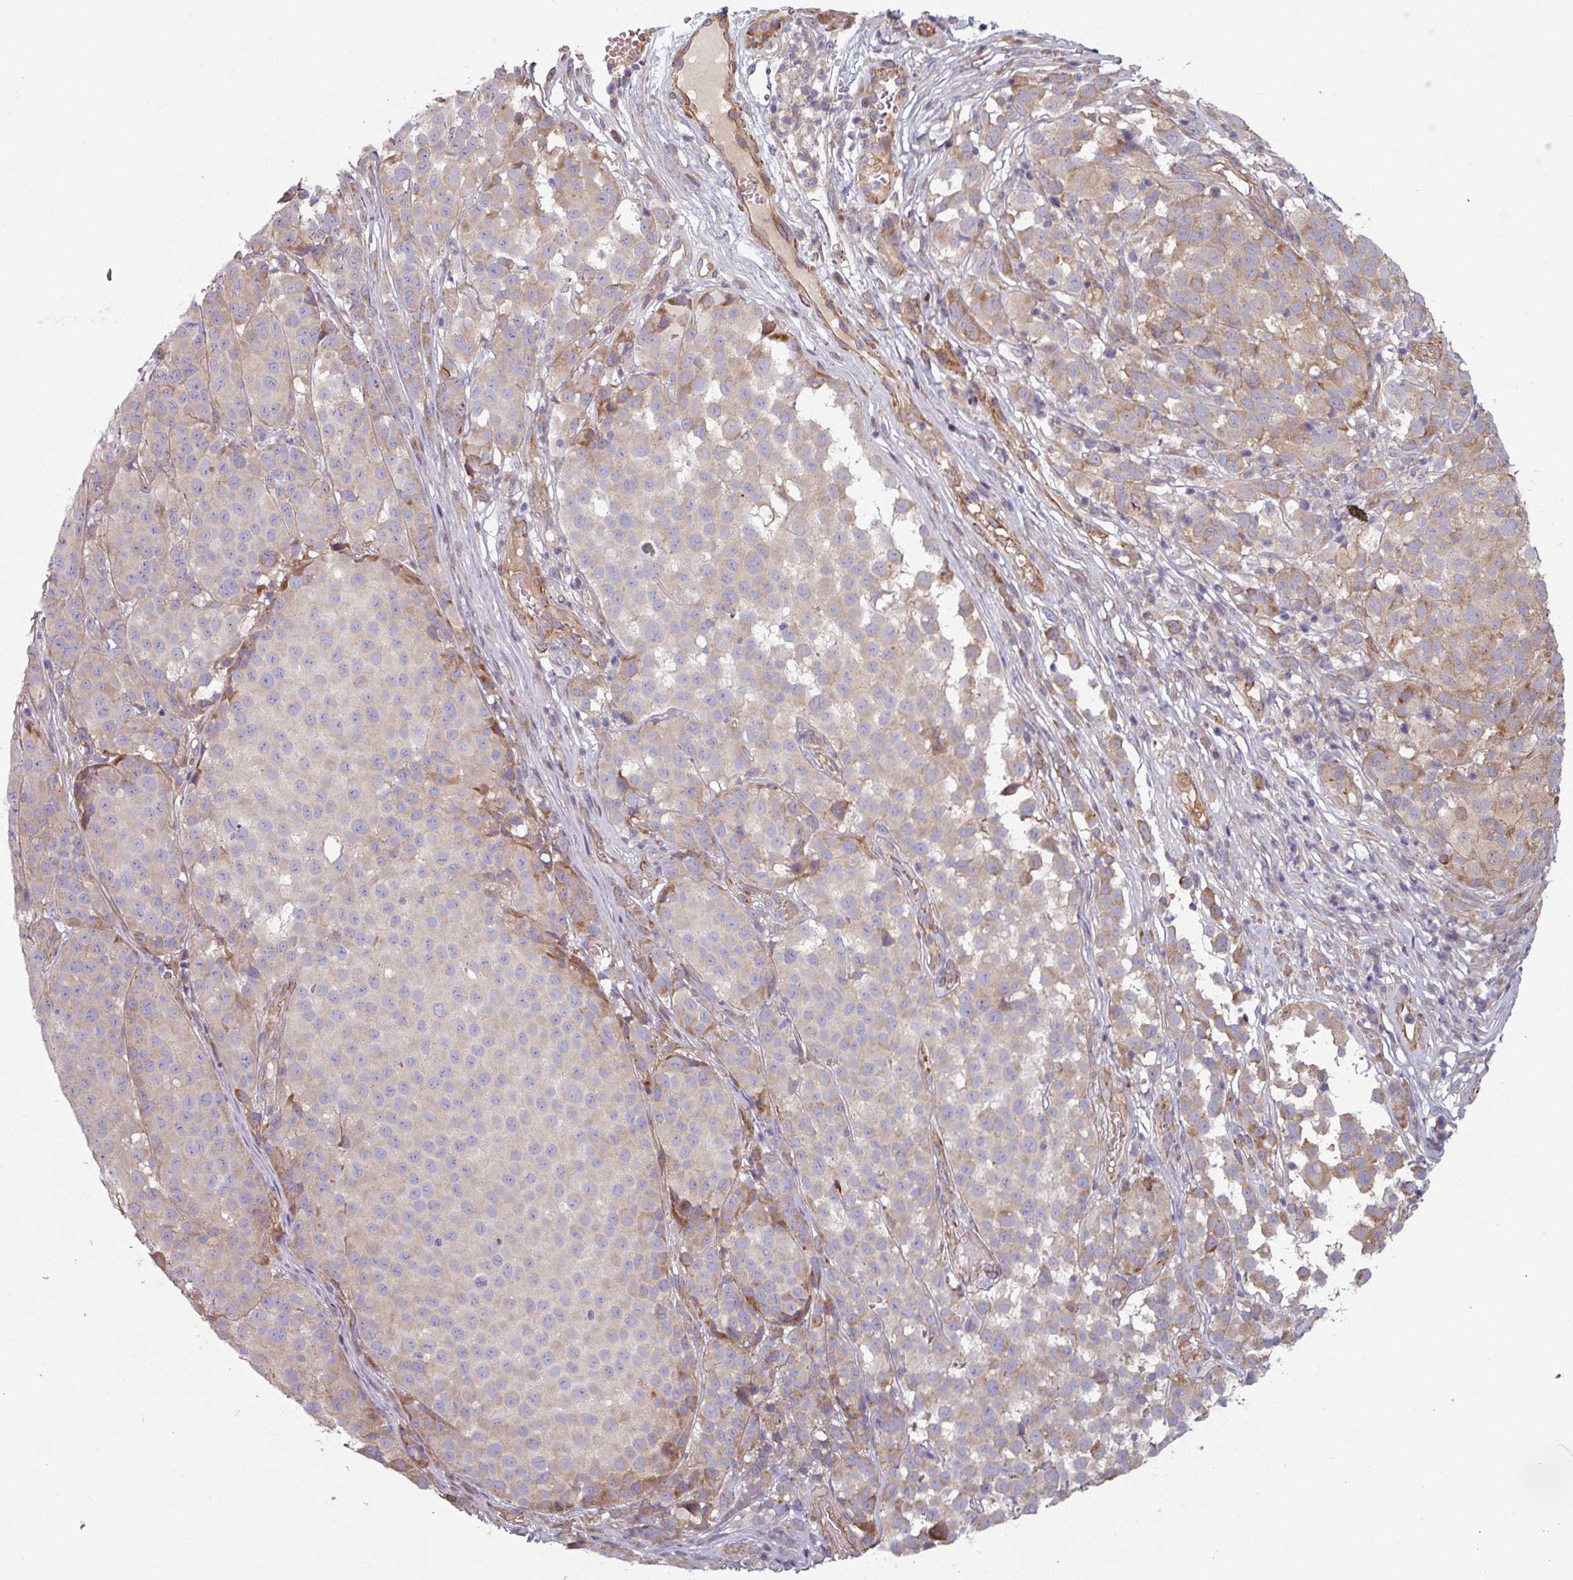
{"staining": {"intensity": "moderate", "quantity": "<25%", "location": "cytoplasmic/membranous"}, "tissue": "melanoma", "cell_type": "Tumor cells", "image_type": "cancer", "snomed": [{"axis": "morphology", "description": "Malignant melanoma, NOS"}, {"axis": "topography", "description": "Skin"}], "caption": "DAB immunohistochemical staining of human malignant melanoma shows moderate cytoplasmic/membranous protein expression in approximately <25% of tumor cells.", "gene": "C4BPB", "patient": {"sex": "male", "age": 64}}